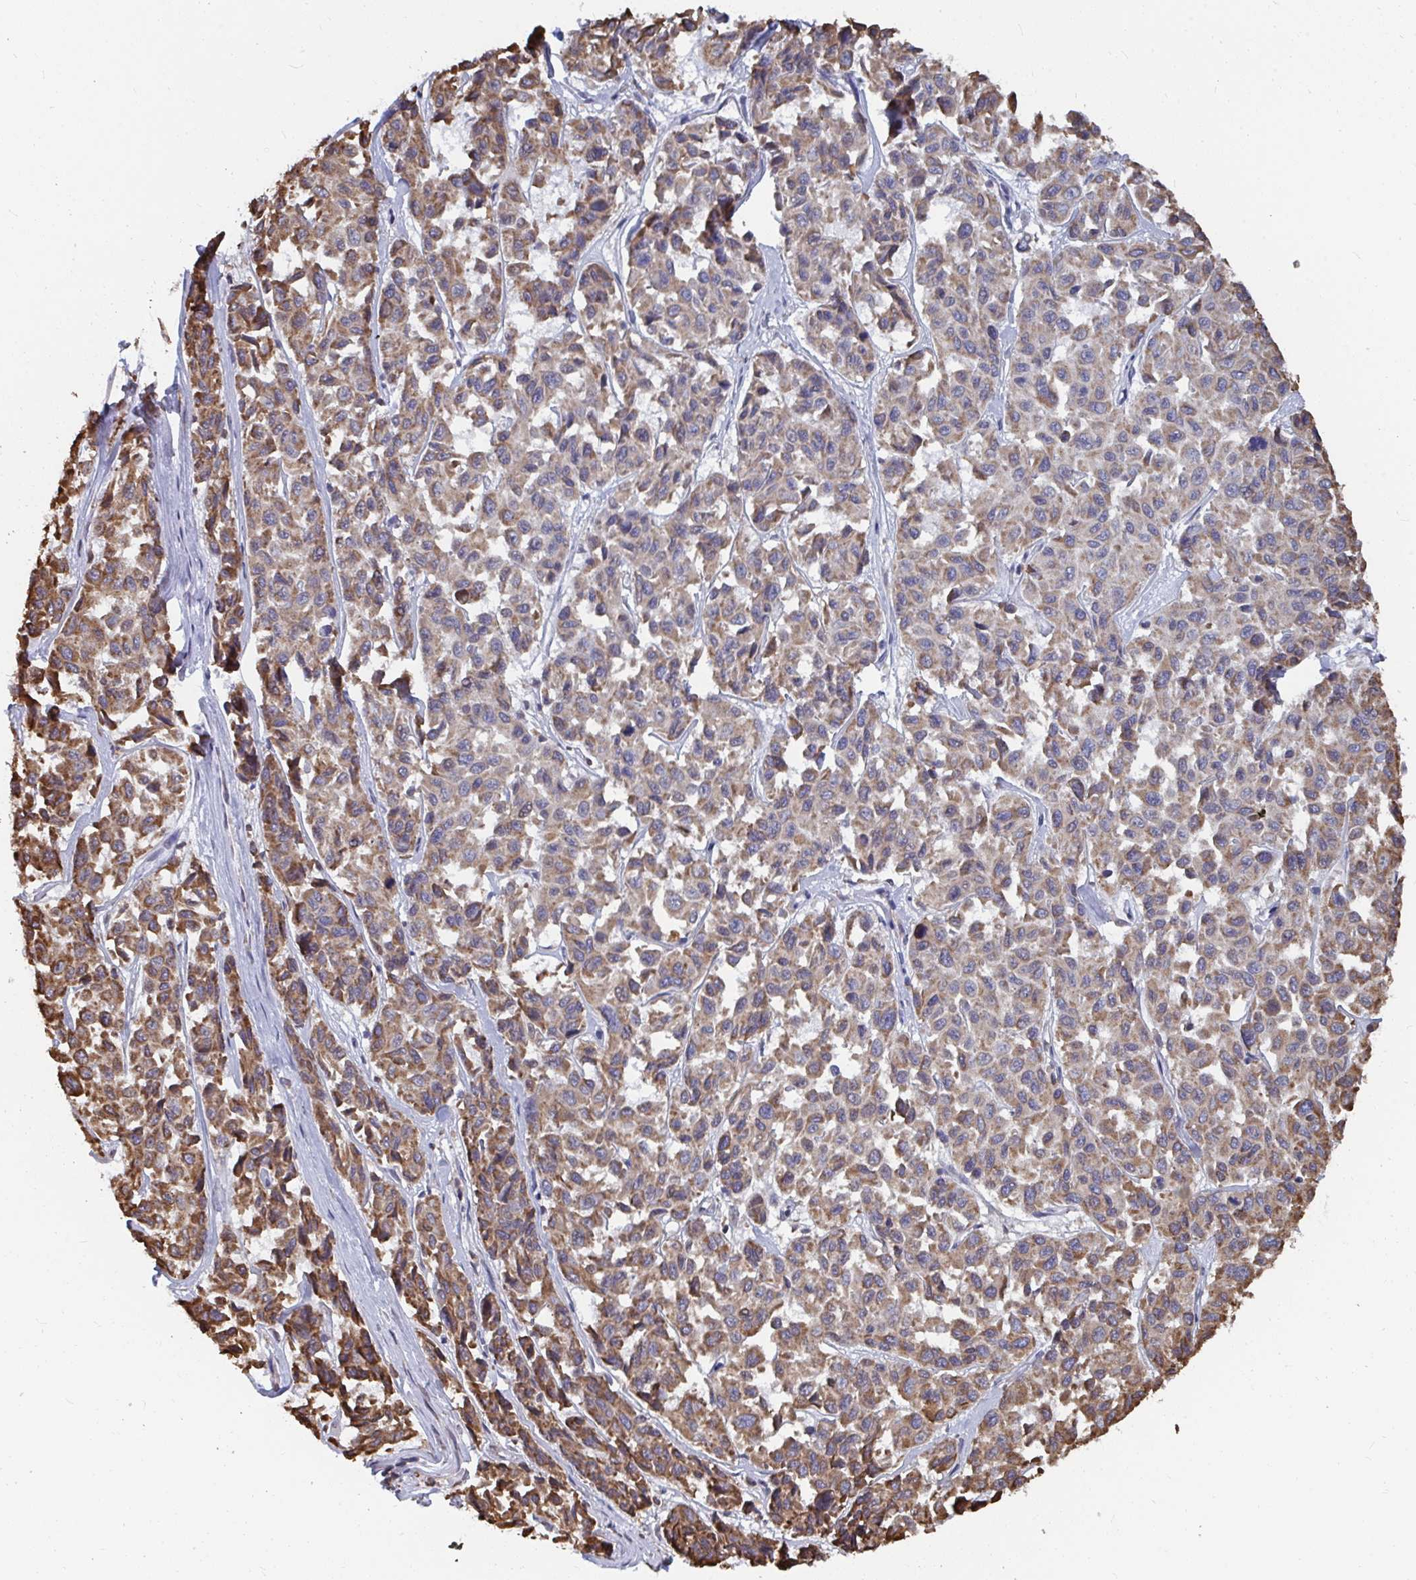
{"staining": {"intensity": "moderate", "quantity": ">75%", "location": "cytoplasmic/membranous"}, "tissue": "melanoma", "cell_type": "Tumor cells", "image_type": "cancer", "snomed": [{"axis": "morphology", "description": "Malignant melanoma, NOS"}, {"axis": "topography", "description": "Skin"}], "caption": "Approximately >75% of tumor cells in melanoma demonstrate moderate cytoplasmic/membranous protein staining as visualized by brown immunohistochemical staining.", "gene": "ELAVL1", "patient": {"sex": "female", "age": 66}}